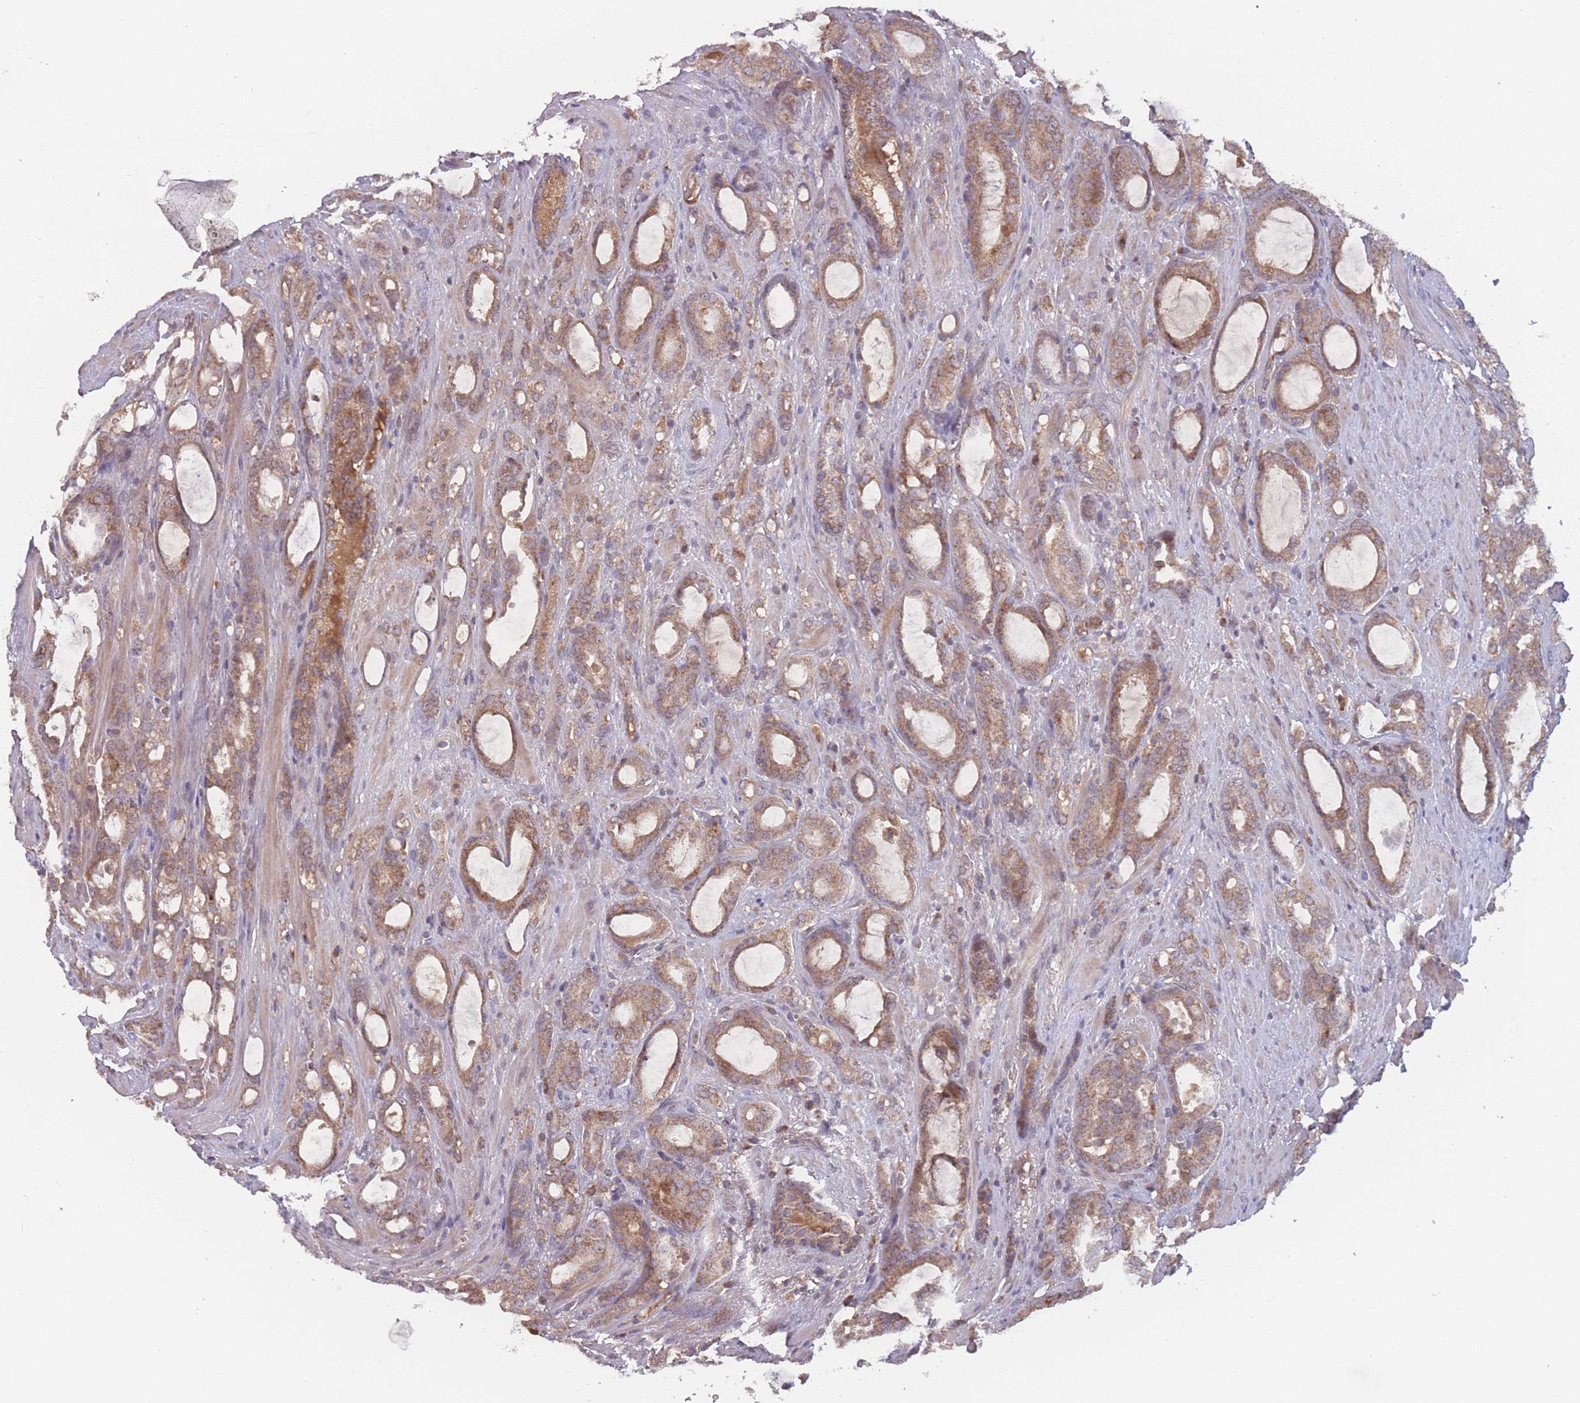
{"staining": {"intensity": "moderate", "quantity": ">75%", "location": "cytoplasmic/membranous"}, "tissue": "prostate cancer", "cell_type": "Tumor cells", "image_type": "cancer", "snomed": [{"axis": "morphology", "description": "Adenocarcinoma, High grade"}, {"axis": "topography", "description": "Prostate"}], "caption": "The micrograph demonstrates staining of prostate cancer (high-grade adenocarcinoma), revealing moderate cytoplasmic/membranous protein expression (brown color) within tumor cells. The protein of interest is stained brown, and the nuclei are stained in blue (DAB IHC with brightfield microscopy, high magnification).", "gene": "ATP5MG", "patient": {"sex": "male", "age": 72}}